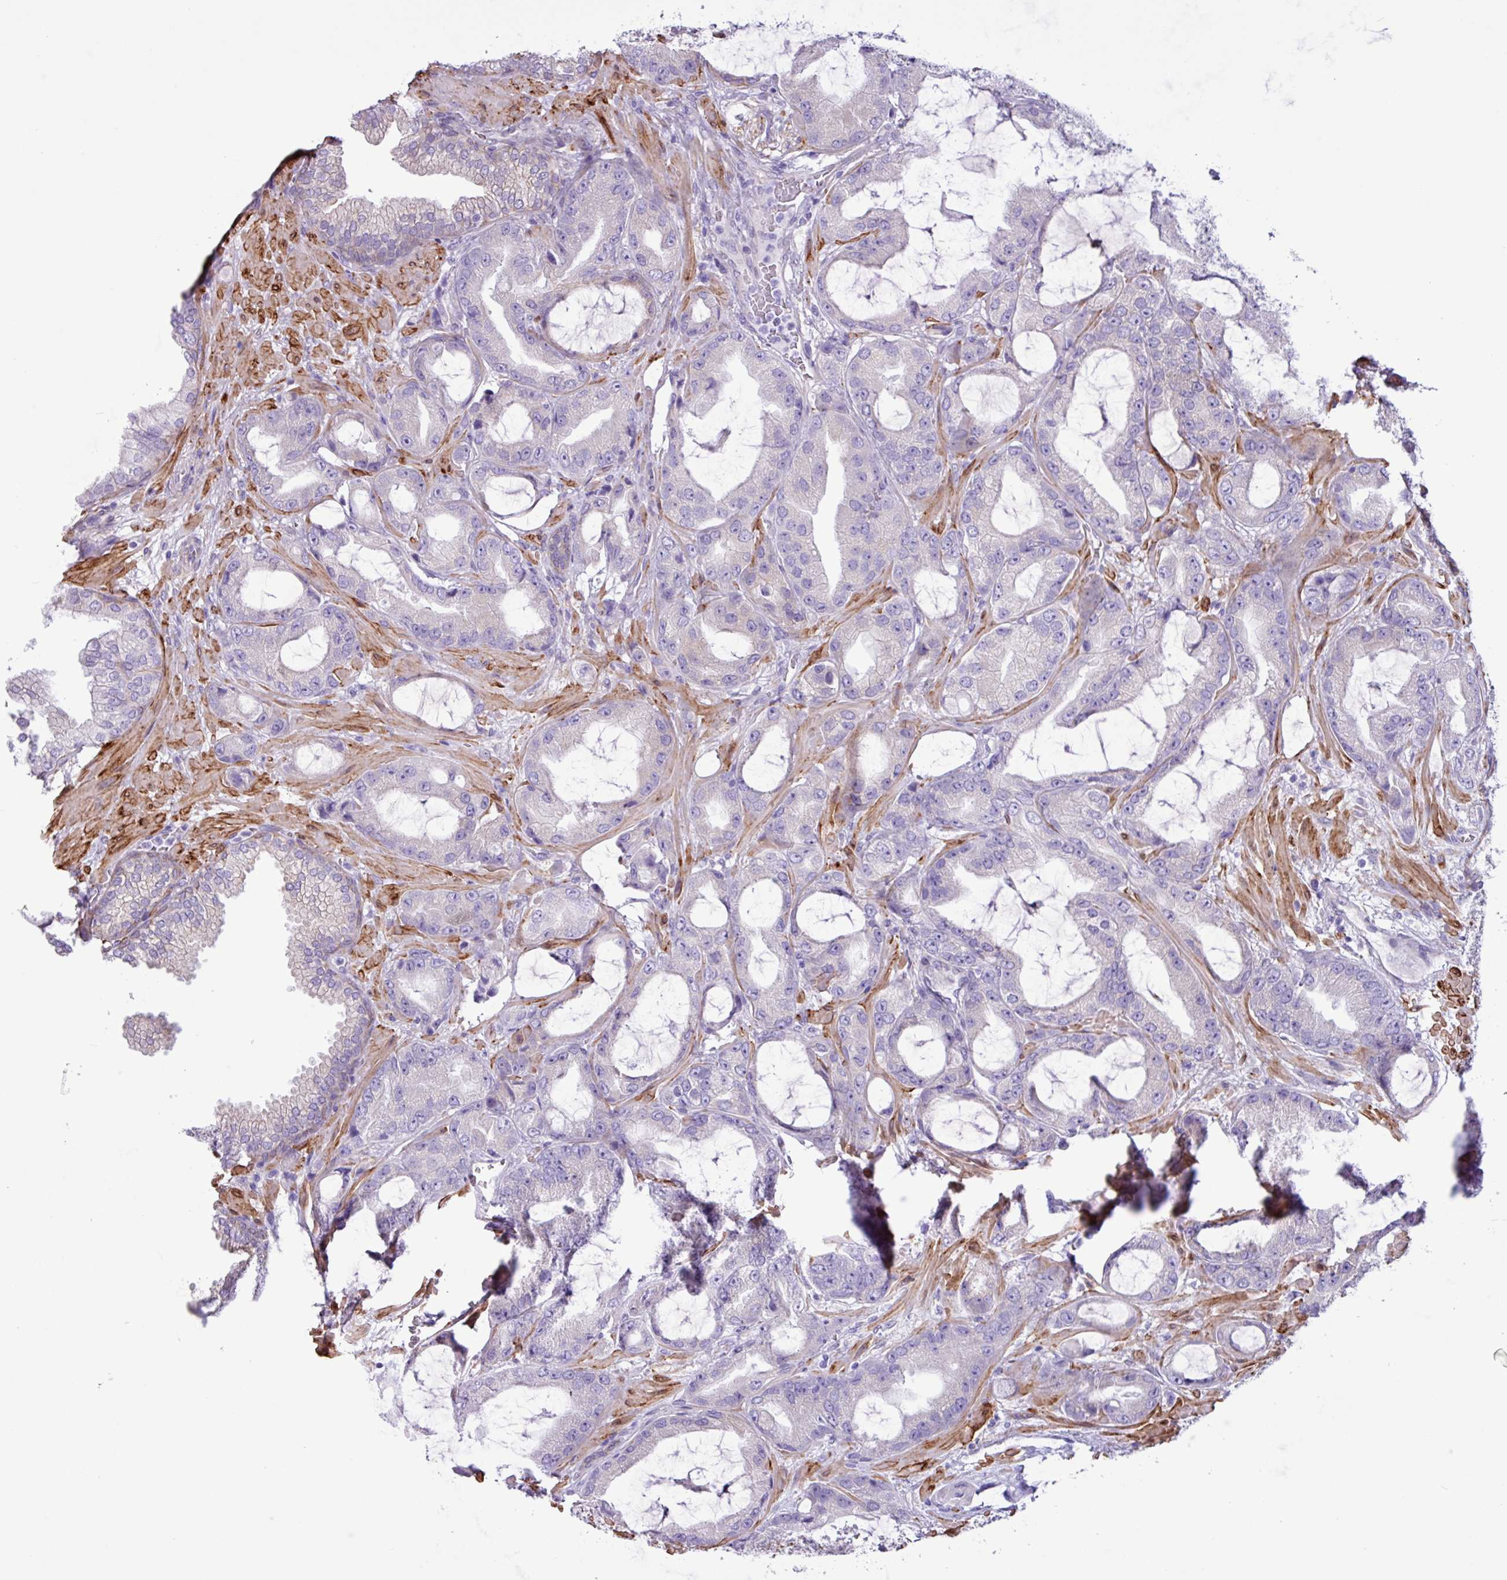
{"staining": {"intensity": "negative", "quantity": "none", "location": "none"}, "tissue": "prostate cancer", "cell_type": "Tumor cells", "image_type": "cancer", "snomed": [{"axis": "morphology", "description": "Adenocarcinoma, High grade"}, {"axis": "topography", "description": "Prostate"}], "caption": "A photomicrograph of prostate high-grade adenocarcinoma stained for a protein demonstrates no brown staining in tumor cells.", "gene": "SLC38A1", "patient": {"sex": "male", "age": 68}}